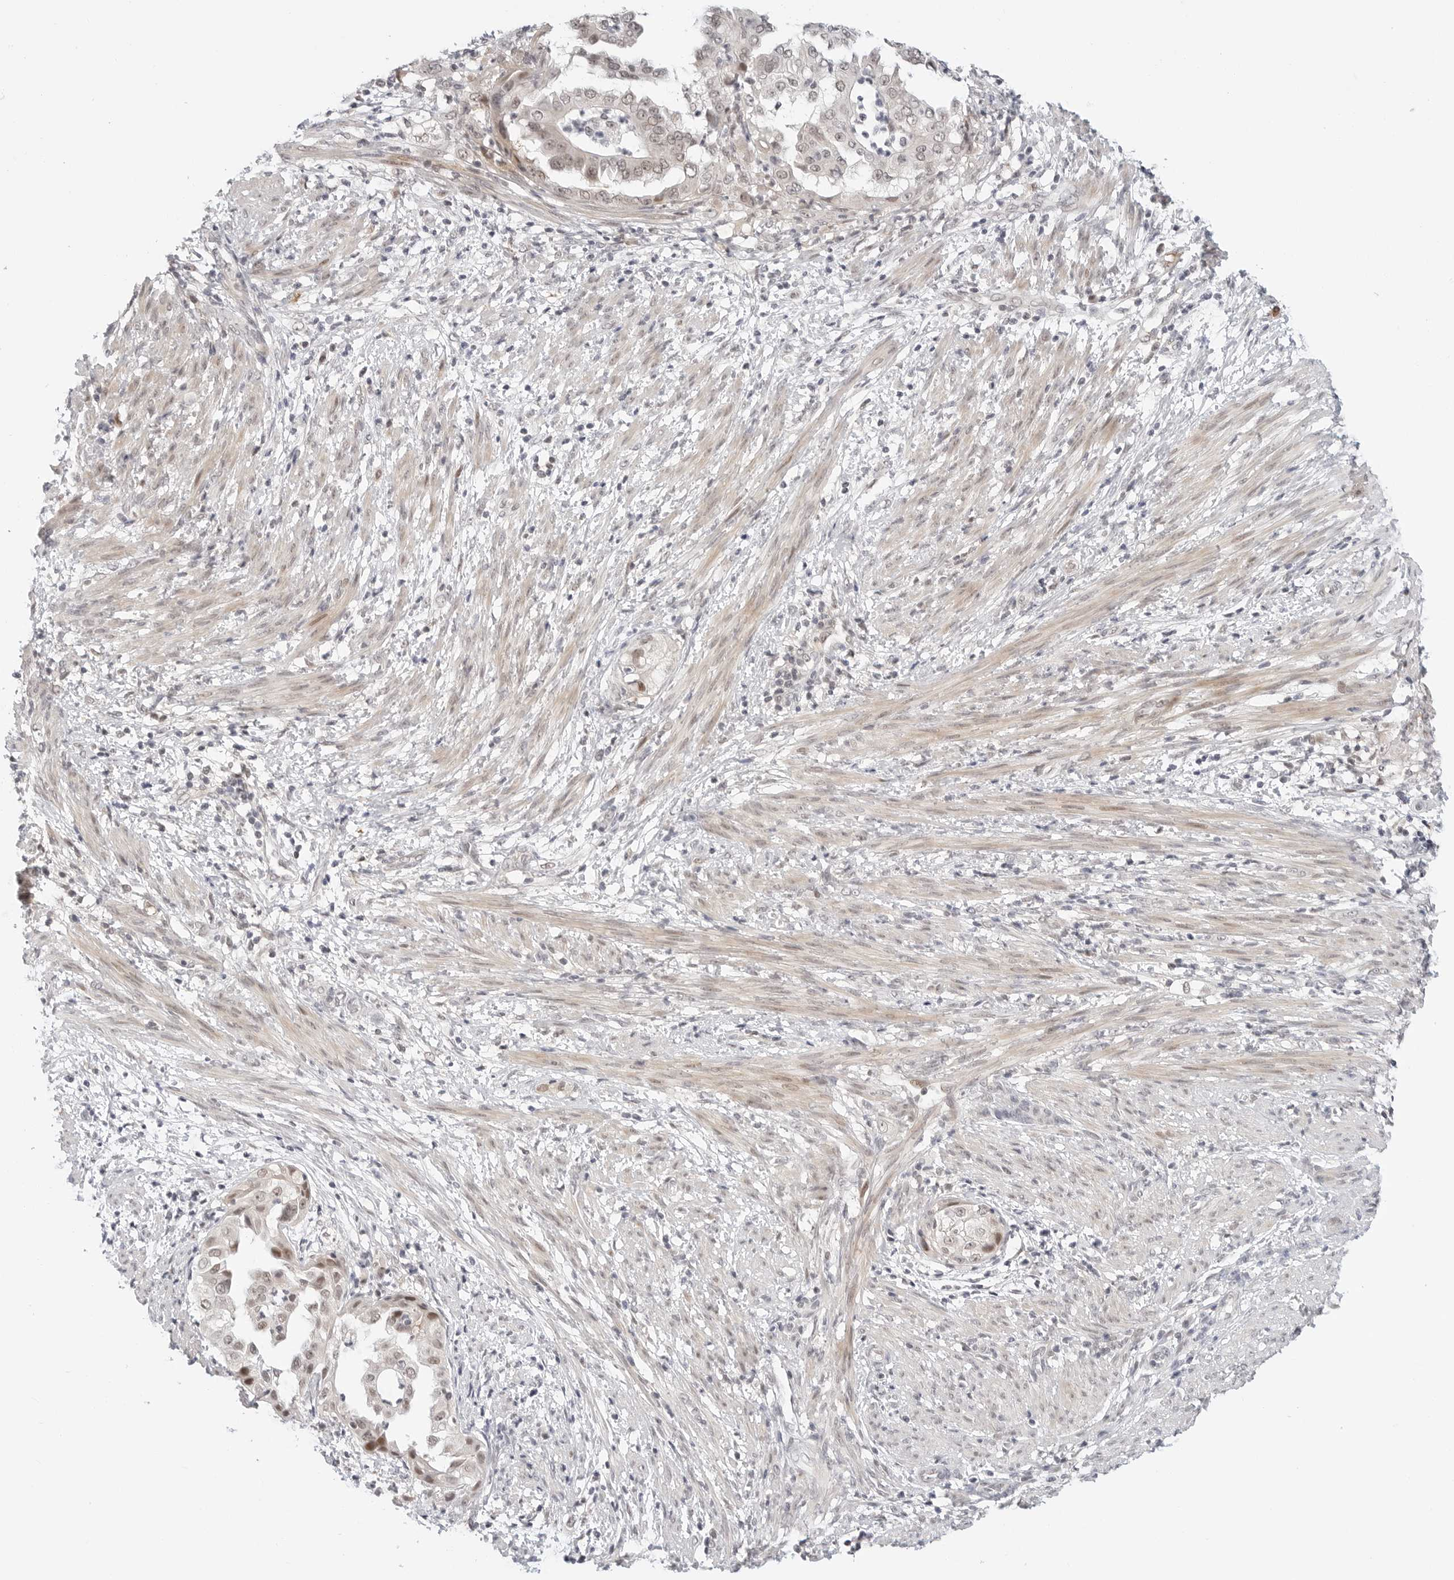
{"staining": {"intensity": "moderate", "quantity": ">75%", "location": "cytoplasmic/membranous,nuclear"}, "tissue": "endometrial cancer", "cell_type": "Tumor cells", "image_type": "cancer", "snomed": [{"axis": "morphology", "description": "Adenocarcinoma, NOS"}, {"axis": "topography", "description": "Endometrium"}], "caption": "Endometrial cancer was stained to show a protein in brown. There is medium levels of moderate cytoplasmic/membranous and nuclear expression in approximately >75% of tumor cells.", "gene": "TSEN2", "patient": {"sex": "female", "age": 85}}